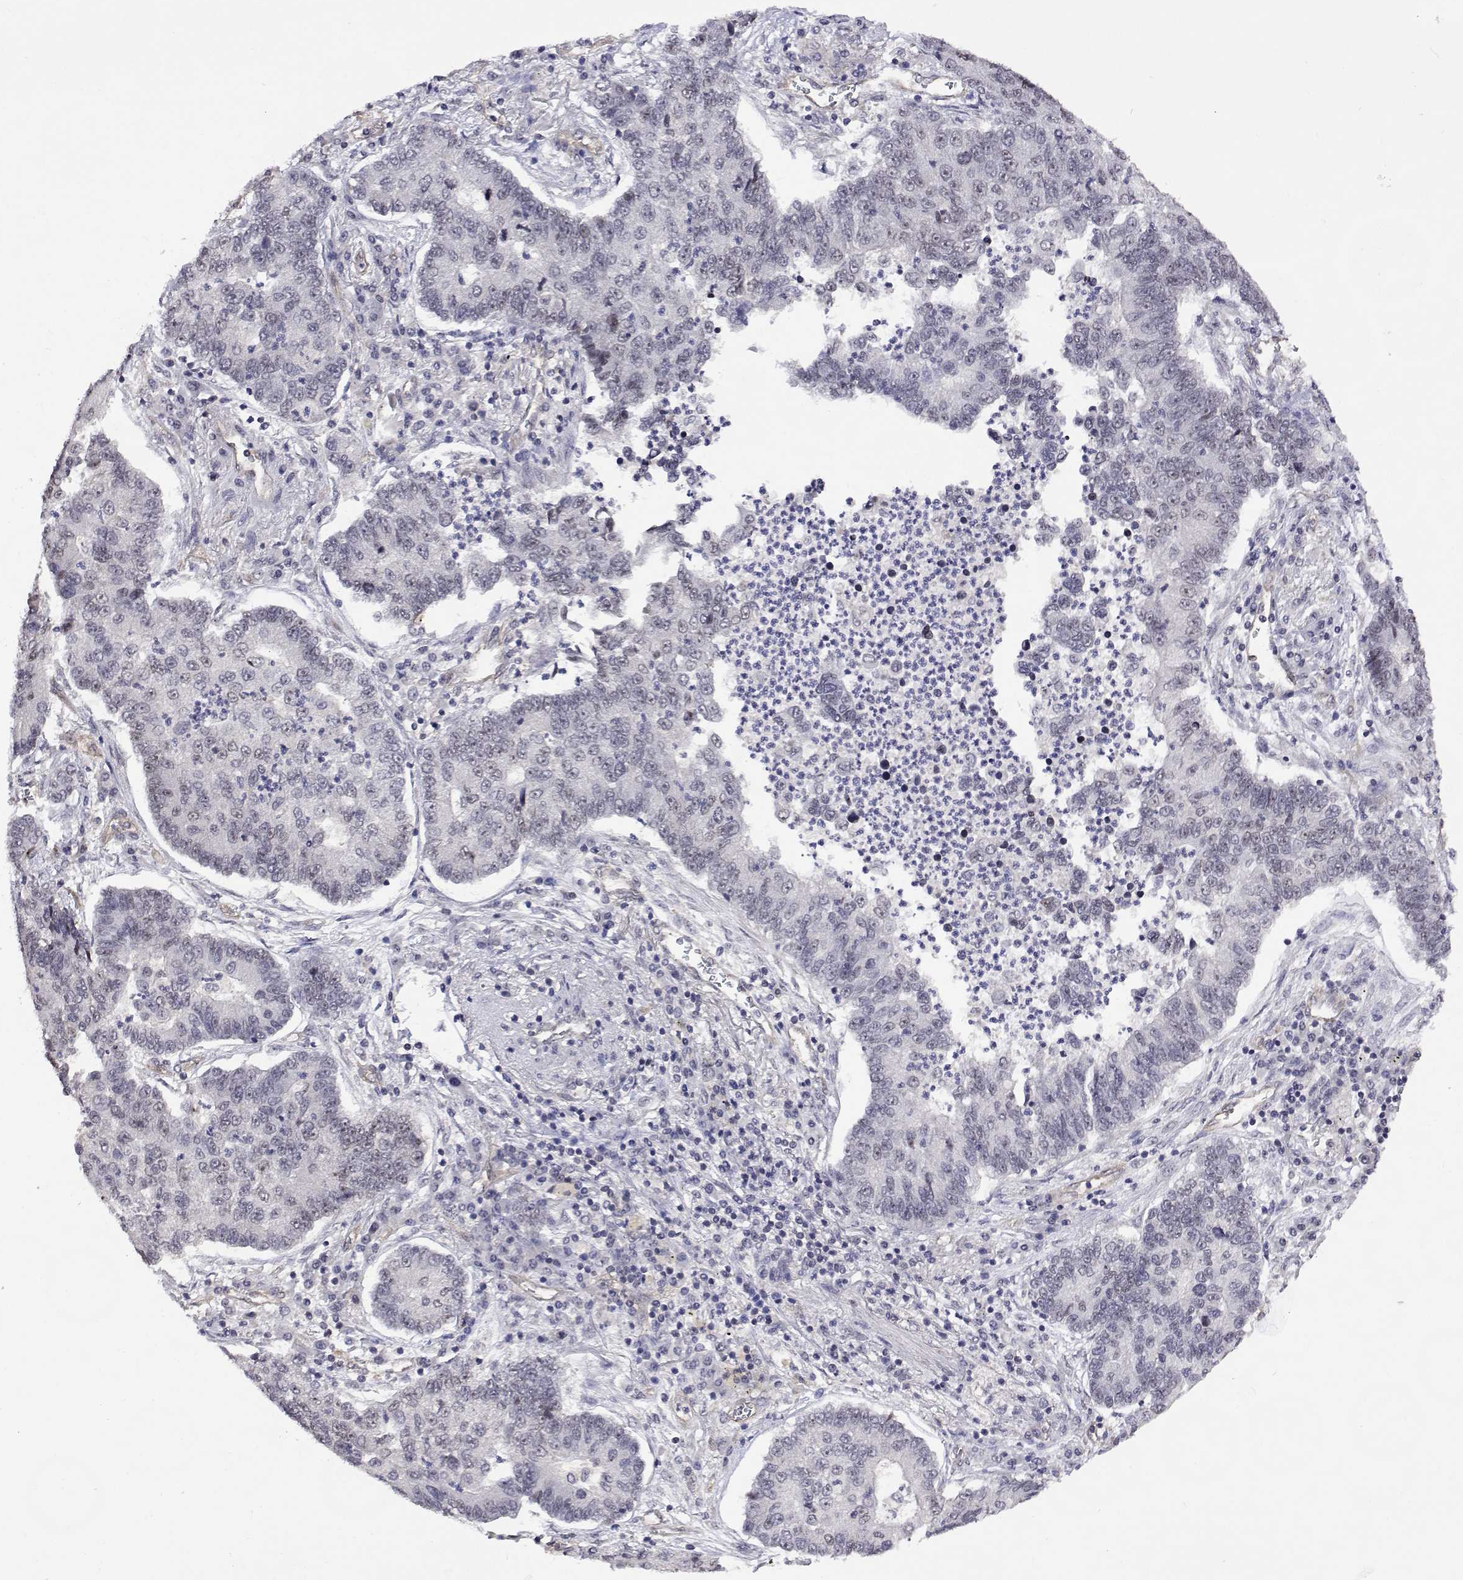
{"staining": {"intensity": "negative", "quantity": "none", "location": "none"}, "tissue": "lung cancer", "cell_type": "Tumor cells", "image_type": "cancer", "snomed": [{"axis": "morphology", "description": "Adenocarcinoma, NOS"}, {"axis": "topography", "description": "Lung"}], "caption": "DAB immunohistochemical staining of lung cancer (adenocarcinoma) shows no significant expression in tumor cells.", "gene": "NHP2", "patient": {"sex": "female", "age": 57}}